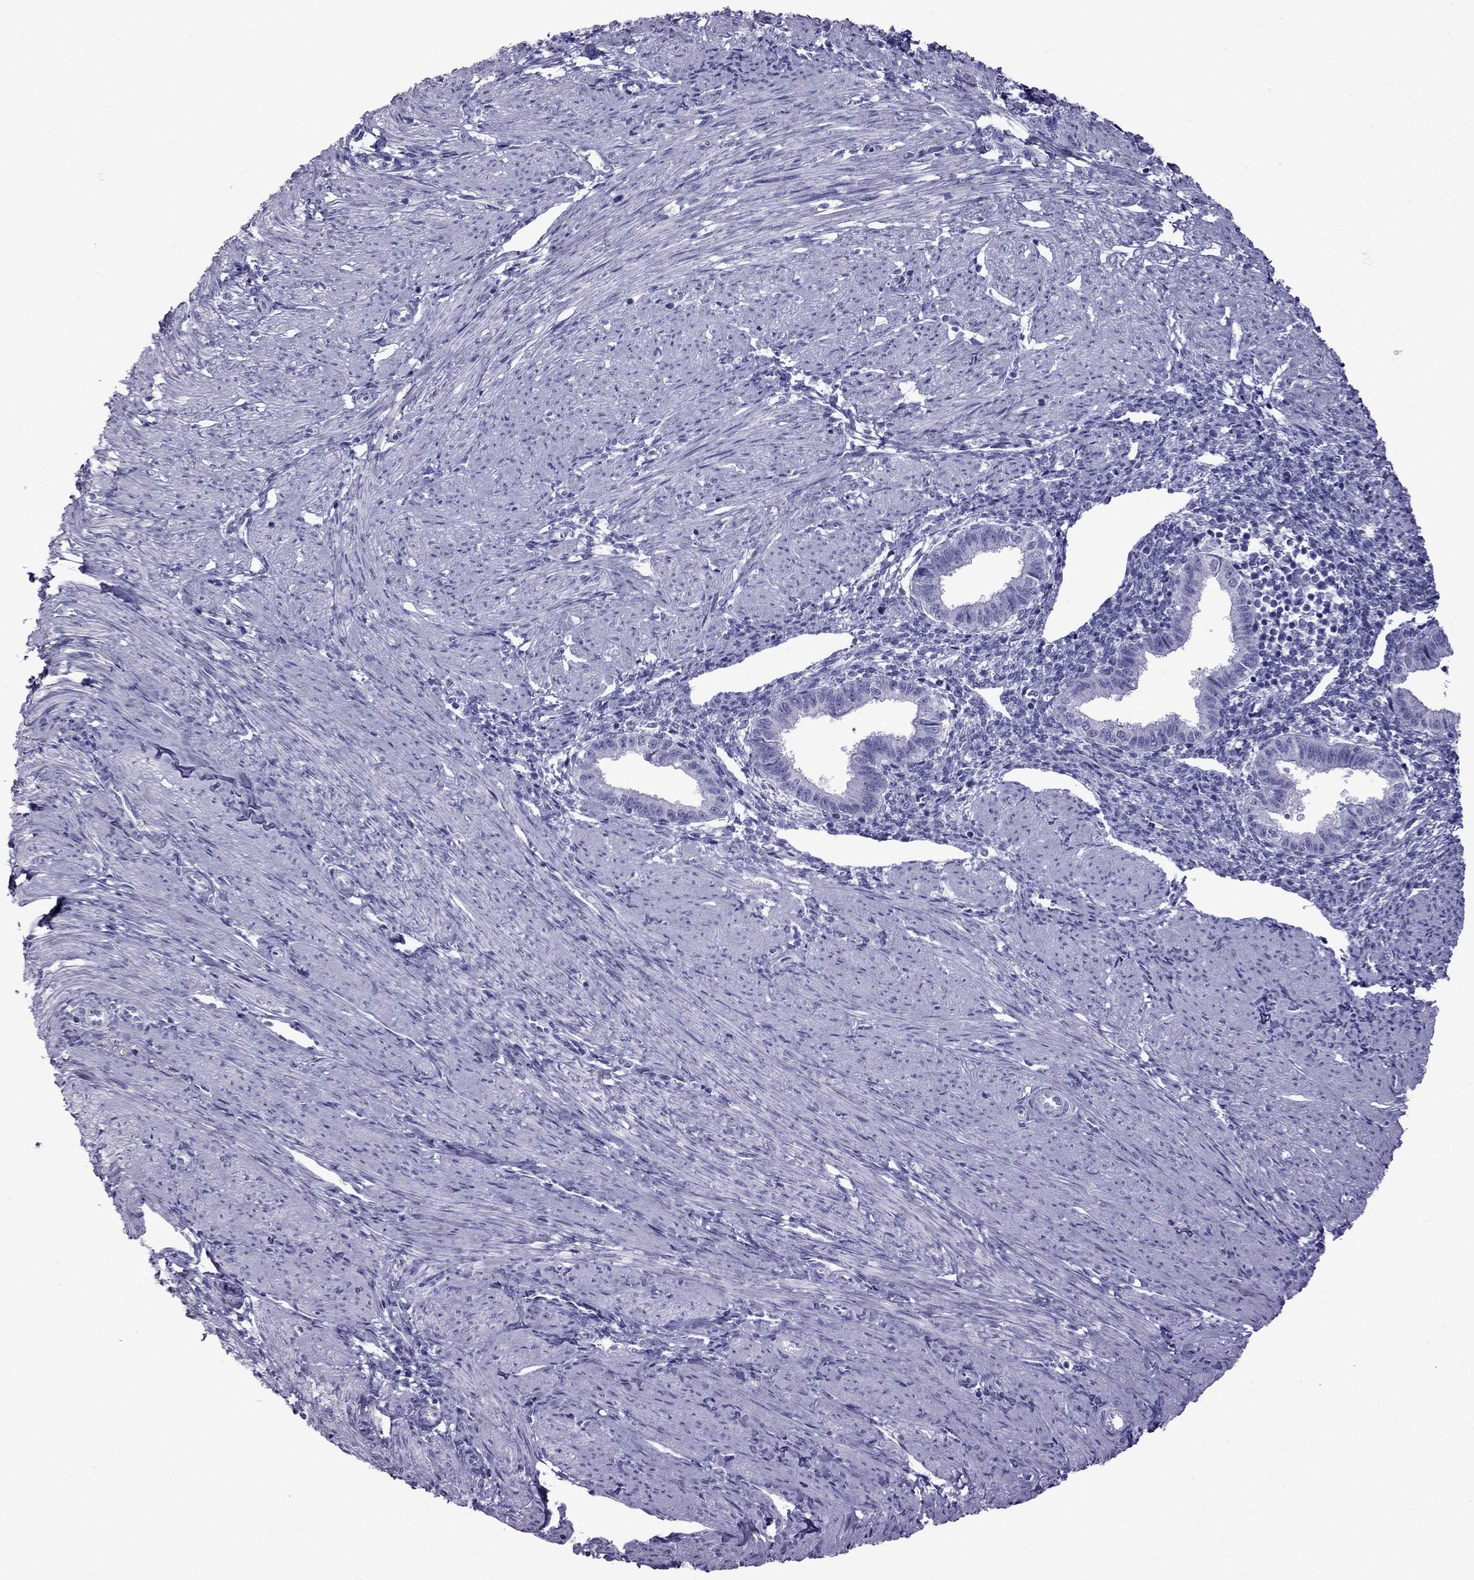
{"staining": {"intensity": "negative", "quantity": "none", "location": "none"}, "tissue": "endometrium", "cell_type": "Cells in endometrial stroma", "image_type": "normal", "snomed": [{"axis": "morphology", "description": "Normal tissue, NOS"}, {"axis": "topography", "description": "Endometrium"}], "caption": "Cells in endometrial stroma show no significant positivity in benign endometrium.", "gene": "TFF3", "patient": {"sex": "female", "age": 37}}